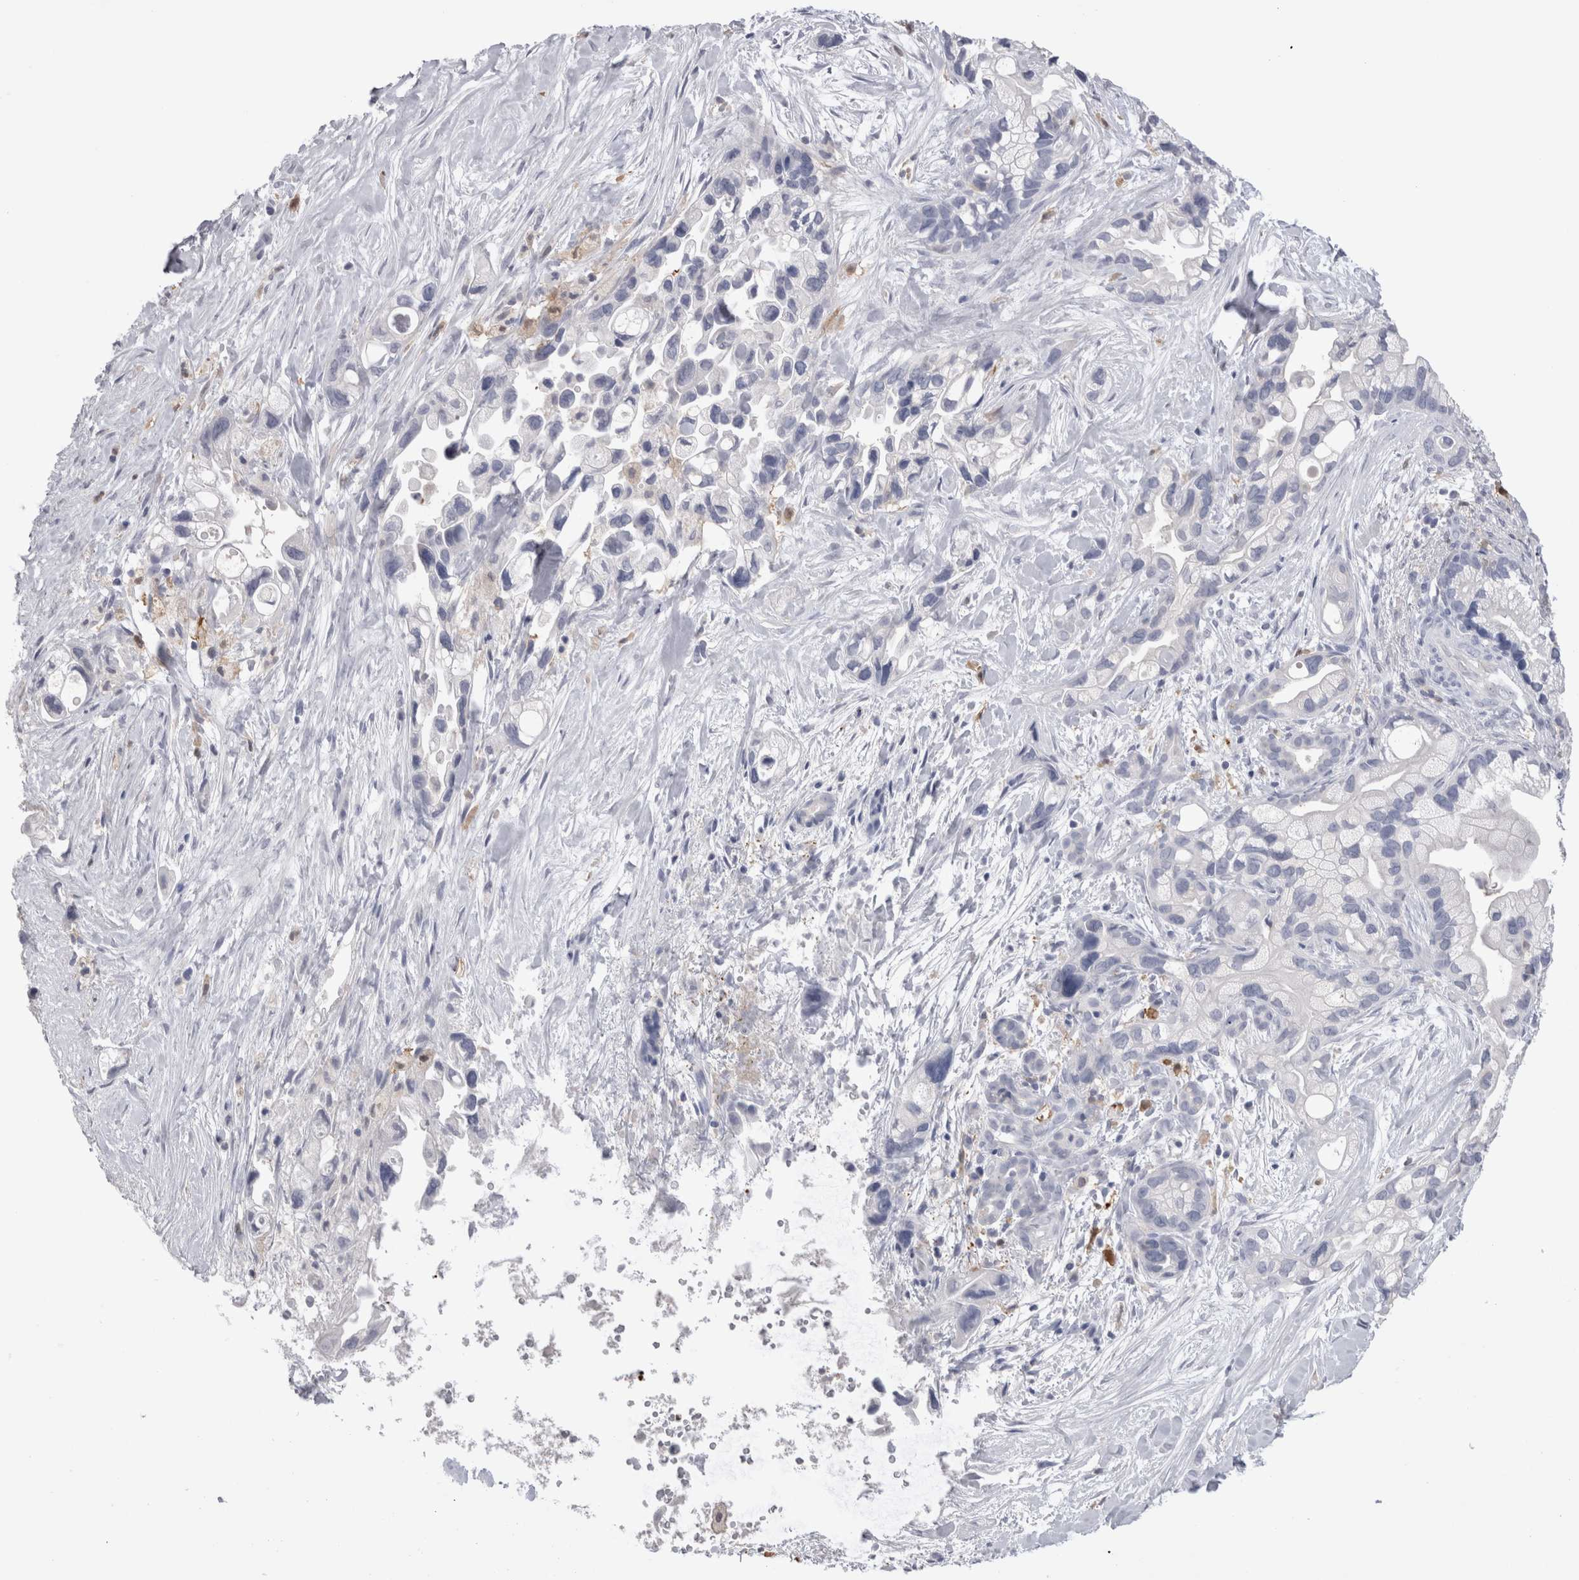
{"staining": {"intensity": "negative", "quantity": "none", "location": "none"}, "tissue": "pancreatic cancer", "cell_type": "Tumor cells", "image_type": "cancer", "snomed": [{"axis": "morphology", "description": "Adenocarcinoma, NOS"}, {"axis": "topography", "description": "Pancreas"}], "caption": "Immunohistochemistry (IHC) histopathology image of adenocarcinoma (pancreatic) stained for a protein (brown), which displays no positivity in tumor cells.", "gene": "SUCNR1", "patient": {"sex": "female", "age": 77}}